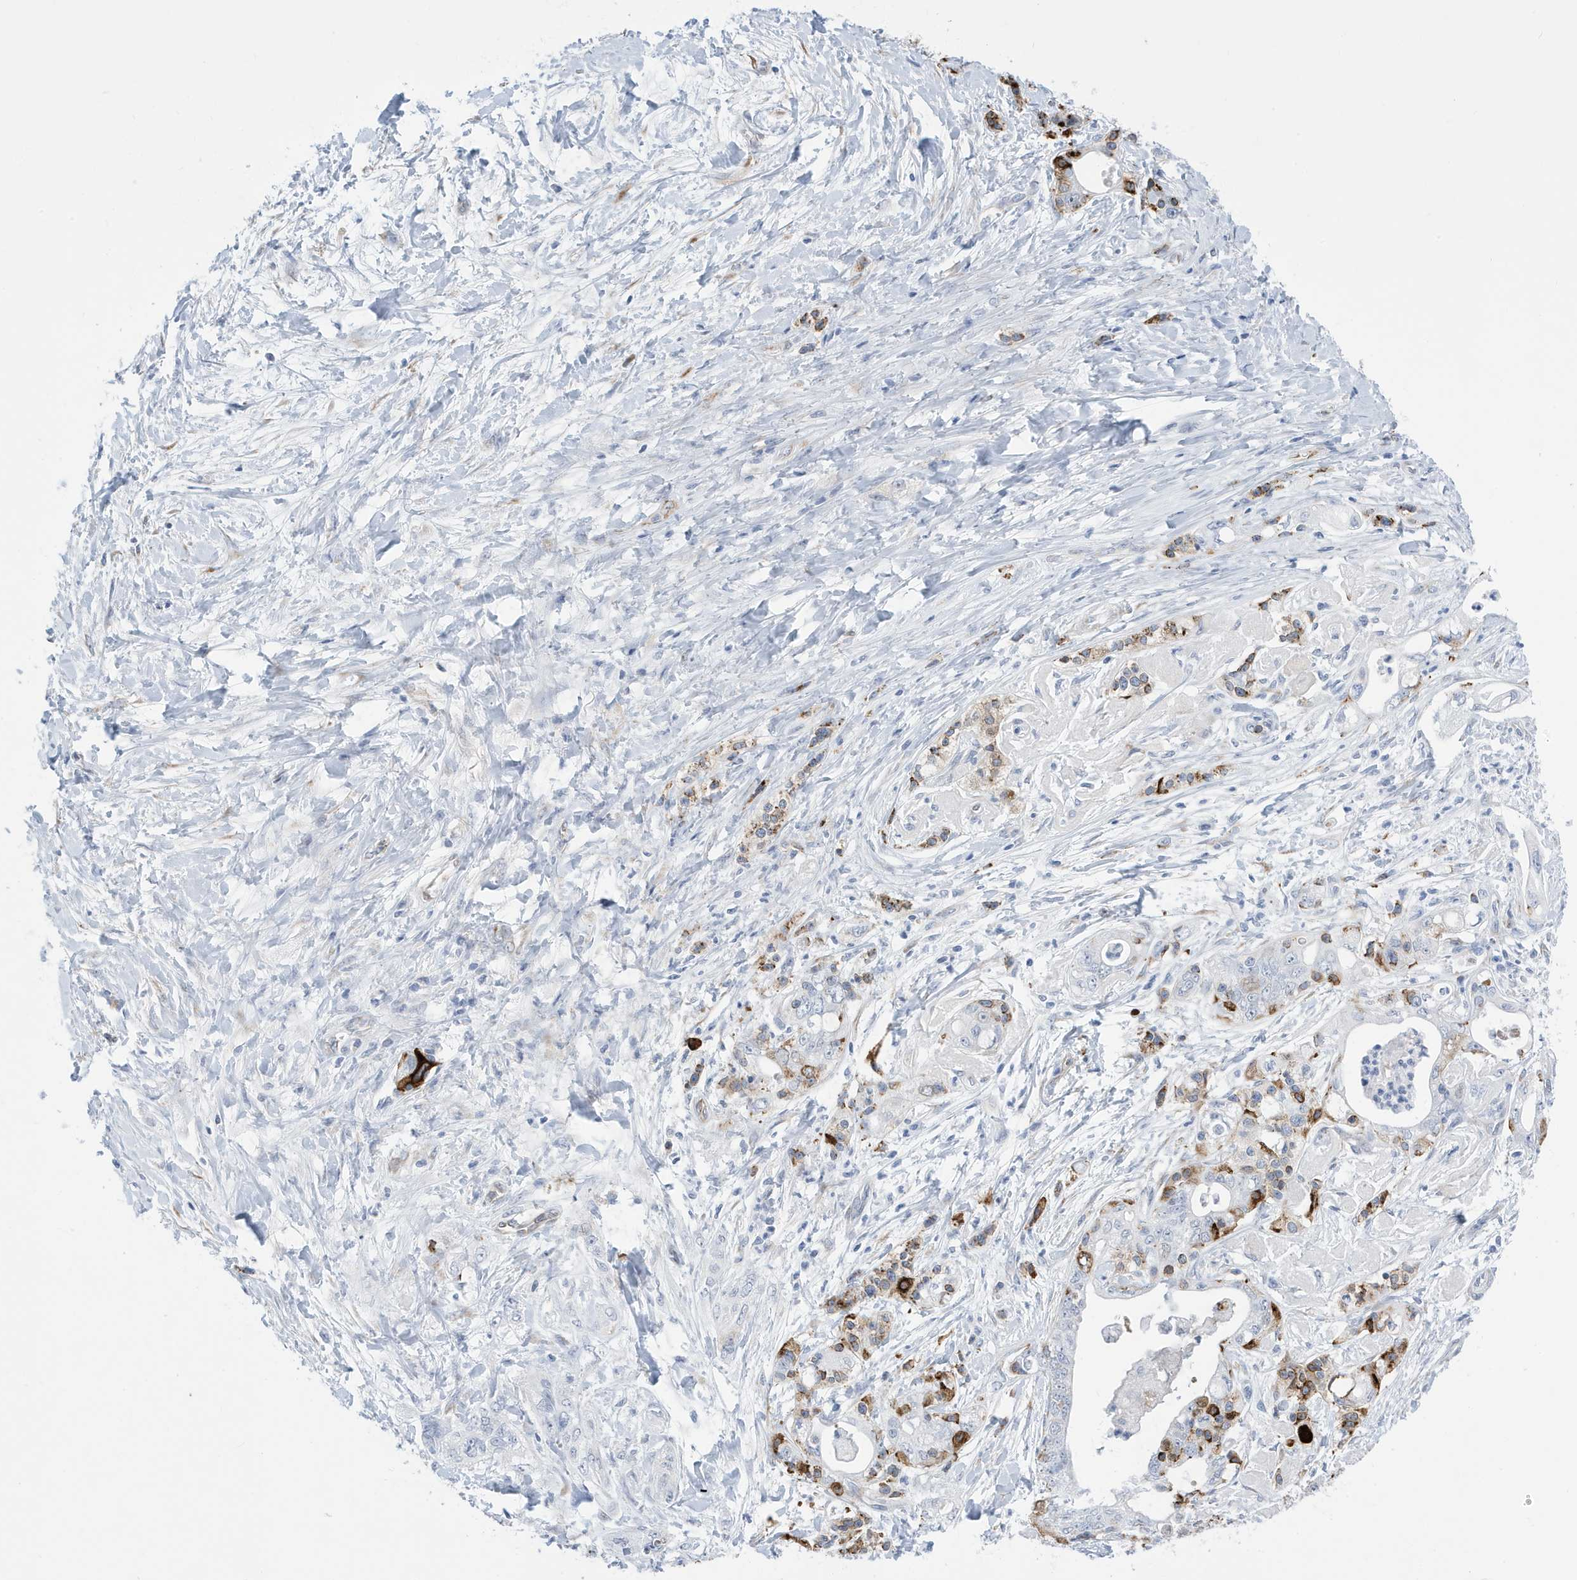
{"staining": {"intensity": "negative", "quantity": "none", "location": "none"}, "tissue": "pancreatic cancer", "cell_type": "Tumor cells", "image_type": "cancer", "snomed": [{"axis": "morphology", "description": "Adenocarcinoma, NOS"}, {"axis": "topography", "description": "Pancreas"}], "caption": "Immunohistochemistry photomicrograph of neoplastic tissue: human adenocarcinoma (pancreatic) stained with DAB (3,3'-diaminobenzidine) displays no significant protein positivity in tumor cells.", "gene": "SEMA3F", "patient": {"sex": "male", "age": 70}}